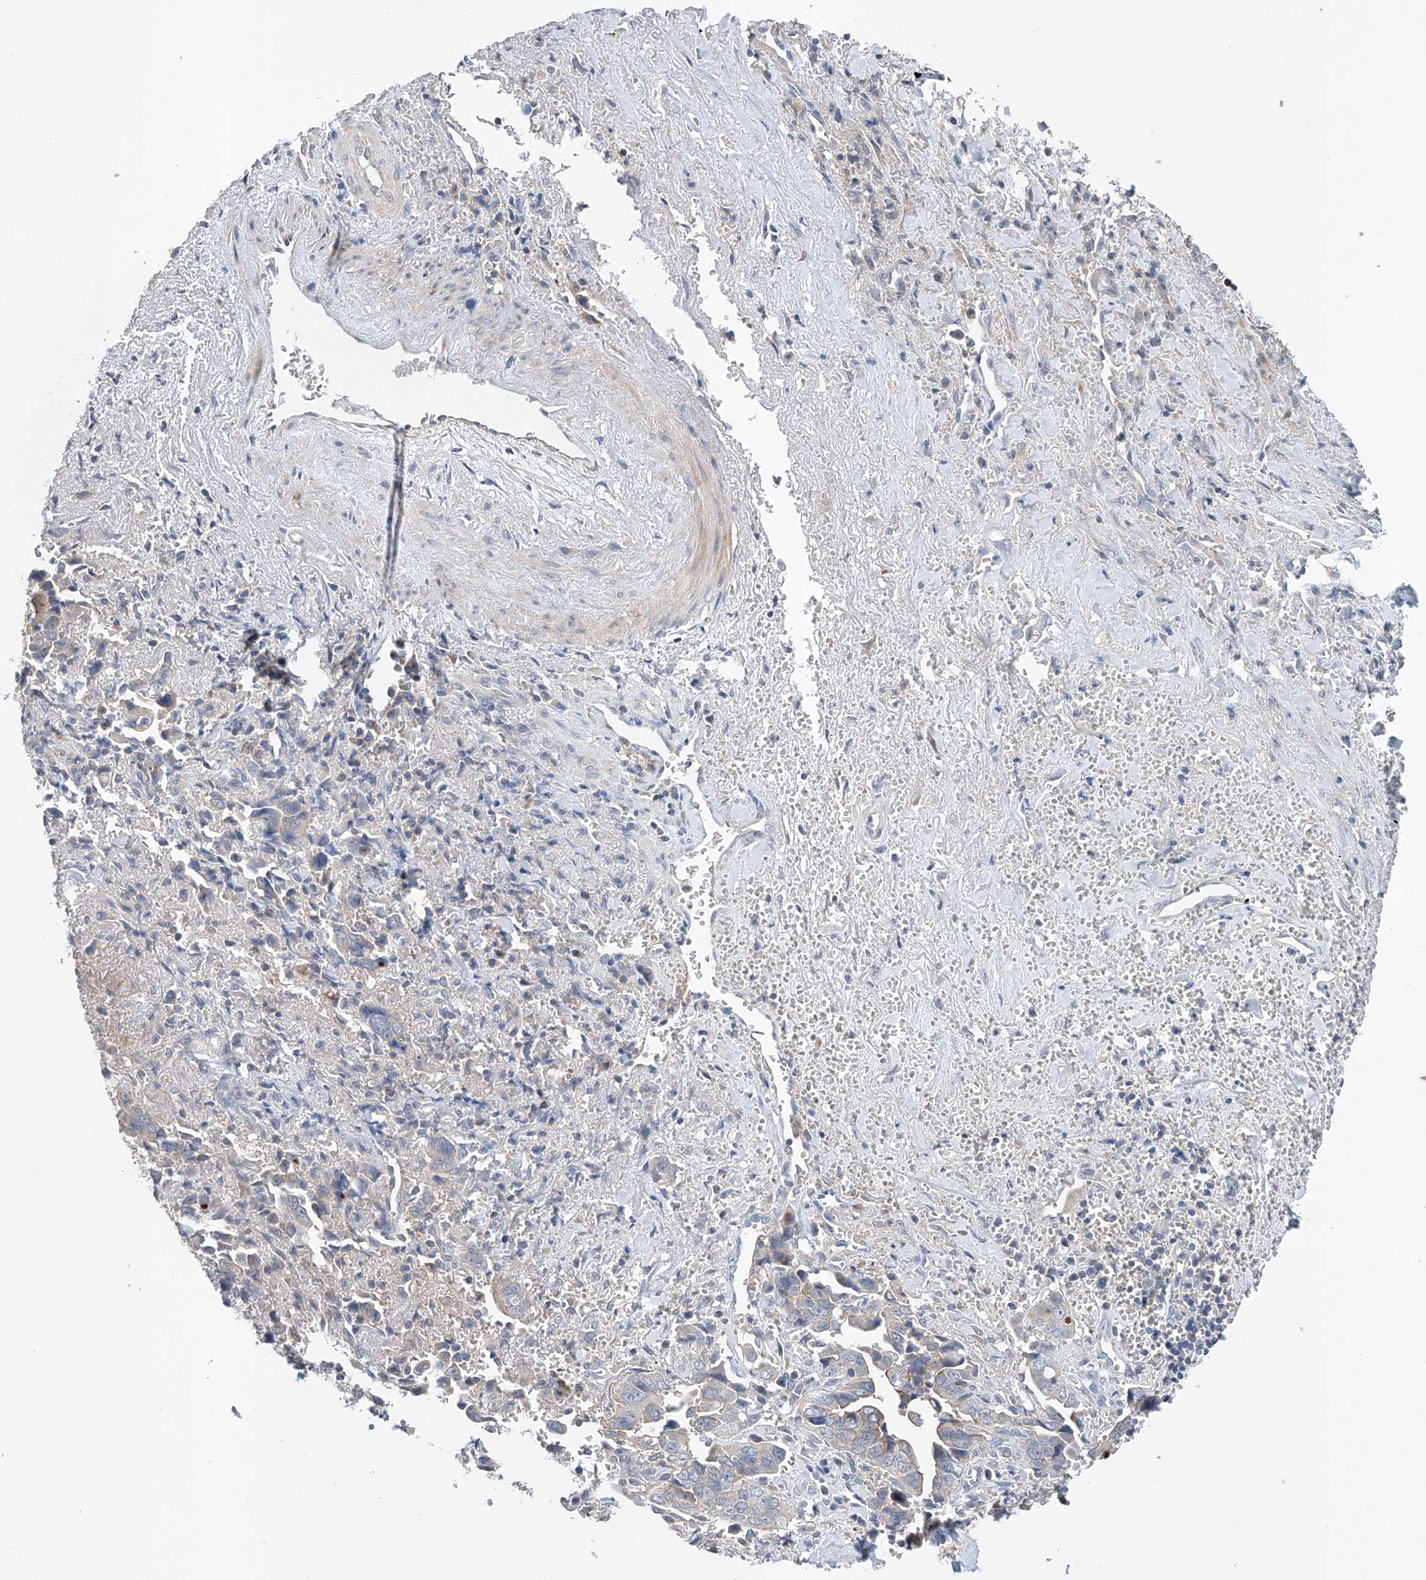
{"staining": {"intensity": "weak", "quantity": "25%-75%", "location": "cytoplasmic/membranous"}, "tissue": "liver cancer", "cell_type": "Tumor cells", "image_type": "cancer", "snomed": [{"axis": "morphology", "description": "Cholangiocarcinoma"}, {"axis": "topography", "description": "Liver"}], "caption": "This micrograph demonstrates liver cancer (cholangiocarcinoma) stained with immunohistochemistry (IHC) to label a protein in brown. The cytoplasmic/membranous of tumor cells show weak positivity for the protein. Nuclei are counter-stained blue.", "gene": "GPC4", "patient": {"sex": "female", "age": 79}}